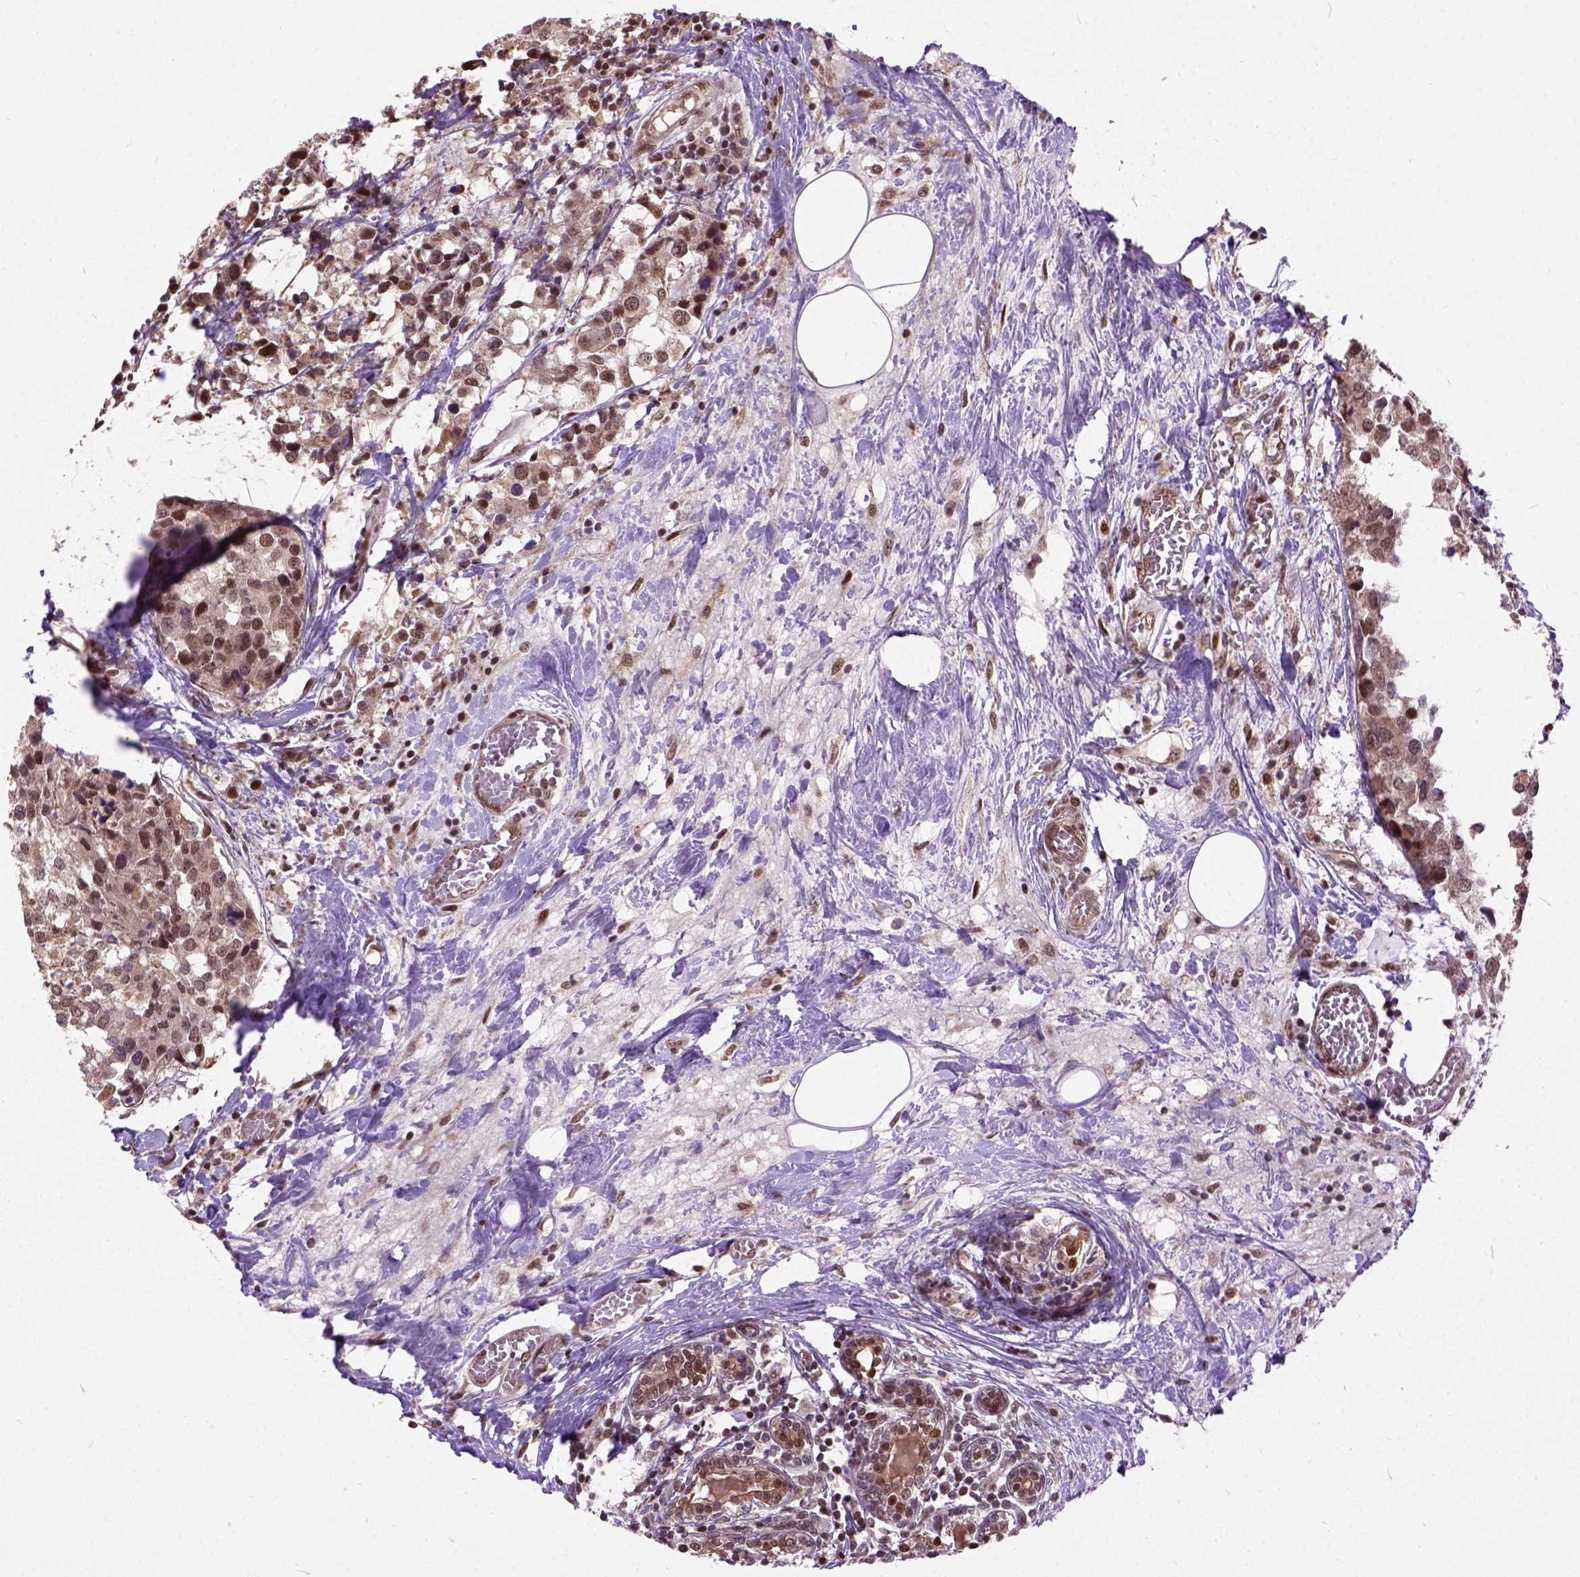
{"staining": {"intensity": "moderate", "quantity": ">75%", "location": "nuclear"}, "tissue": "breast cancer", "cell_type": "Tumor cells", "image_type": "cancer", "snomed": [{"axis": "morphology", "description": "Lobular carcinoma"}, {"axis": "topography", "description": "Breast"}], "caption": "Immunohistochemical staining of human breast lobular carcinoma reveals medium levels of moderate nuclear protein expression in approximately >75% of tumor cells.", "gene": "ZNF630", "patient": {"sex": "female", "age": 59}}